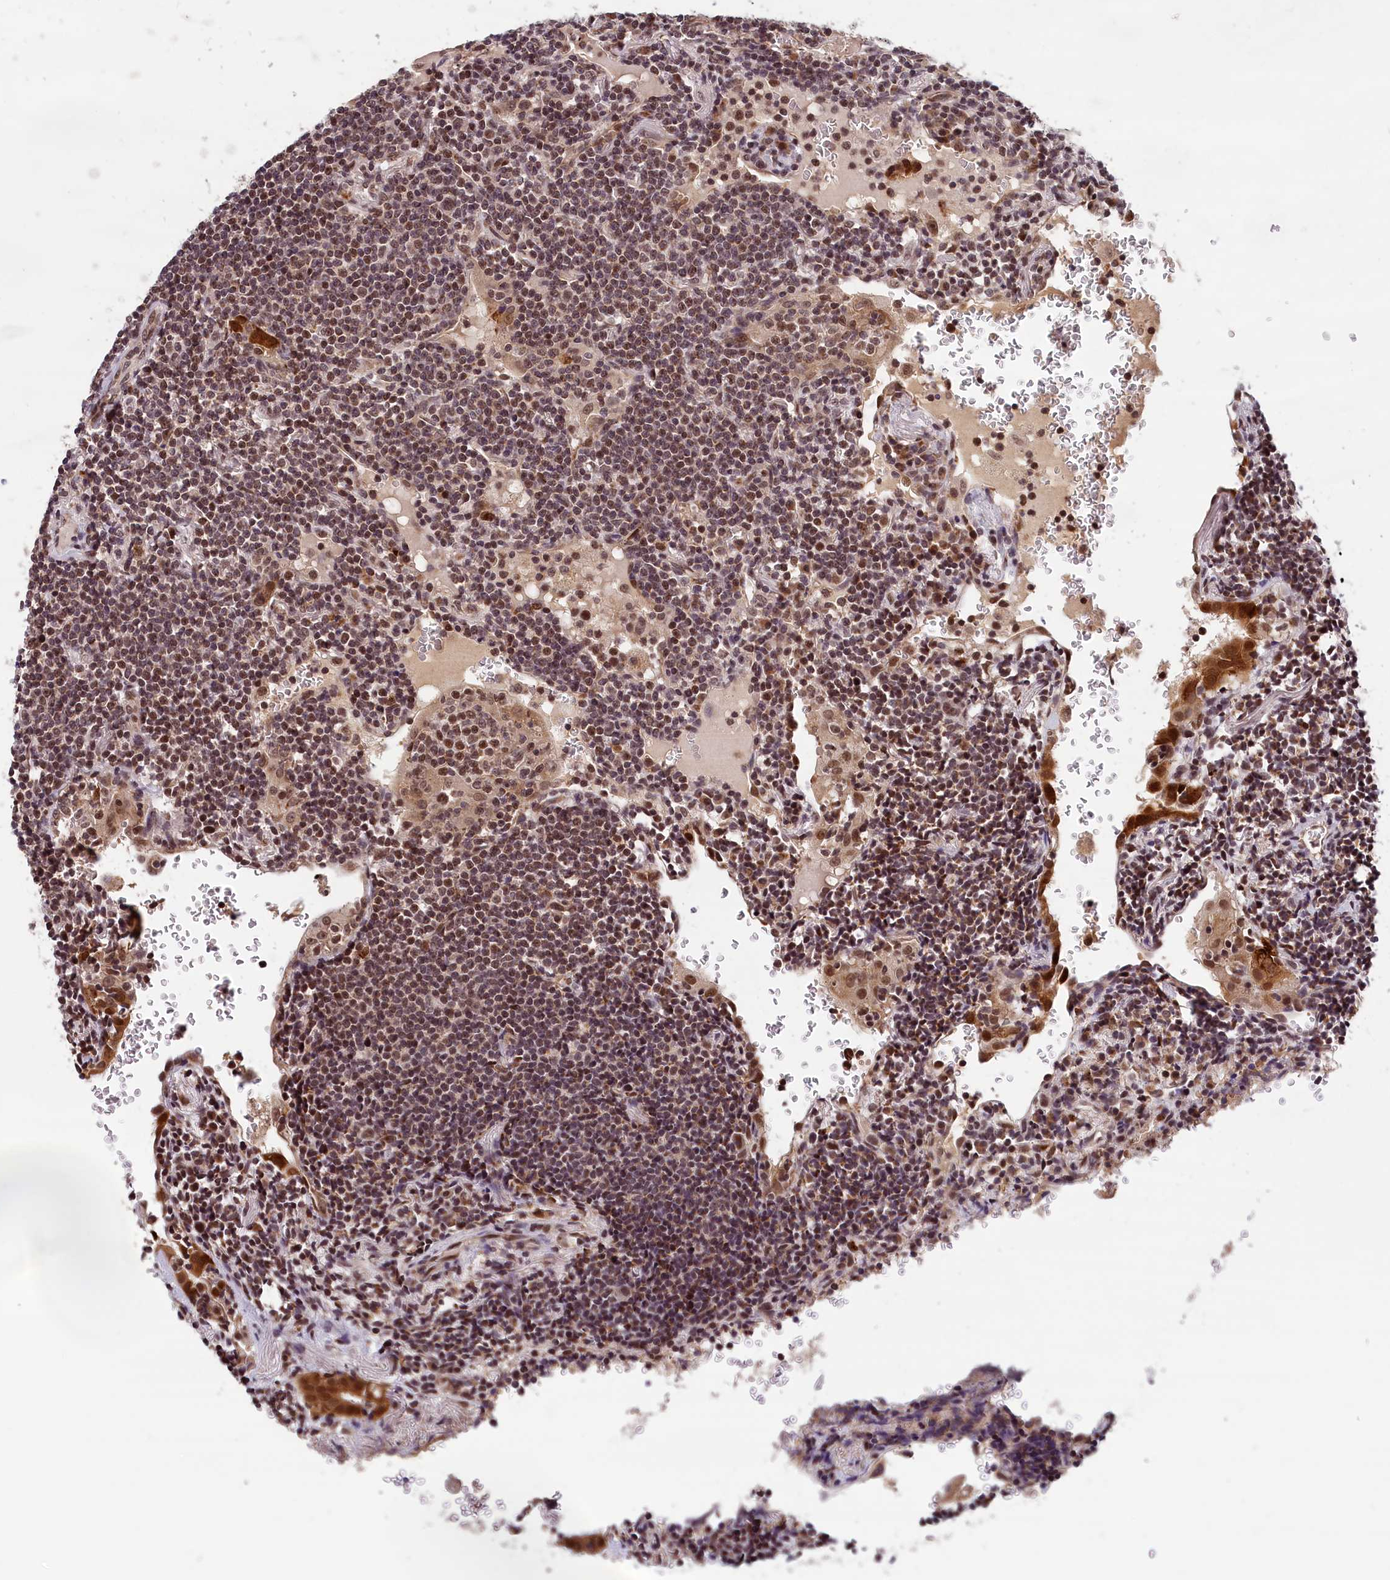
{"staining": {"intensity": "moderate", "quantity": "25%-75%", "location": "nuclear"}, "tissue": "lymphoma", "cell_type": "Tumor cells", "image_type": "cancer", "snomed": [{"axis": "morphology", "description": "Malignant lymphoma, non-Hodgkin's type, Low grade"}, {"axis": "topography", "description": "Lung"}], "caption": "Human lymphoma stained for a protein (brown) shows moderate nuclear positive expression in approximately 25%-75% of tumor cells.", "gene": "KCNK6", "patient": {"sex": "female", "age": 71}}